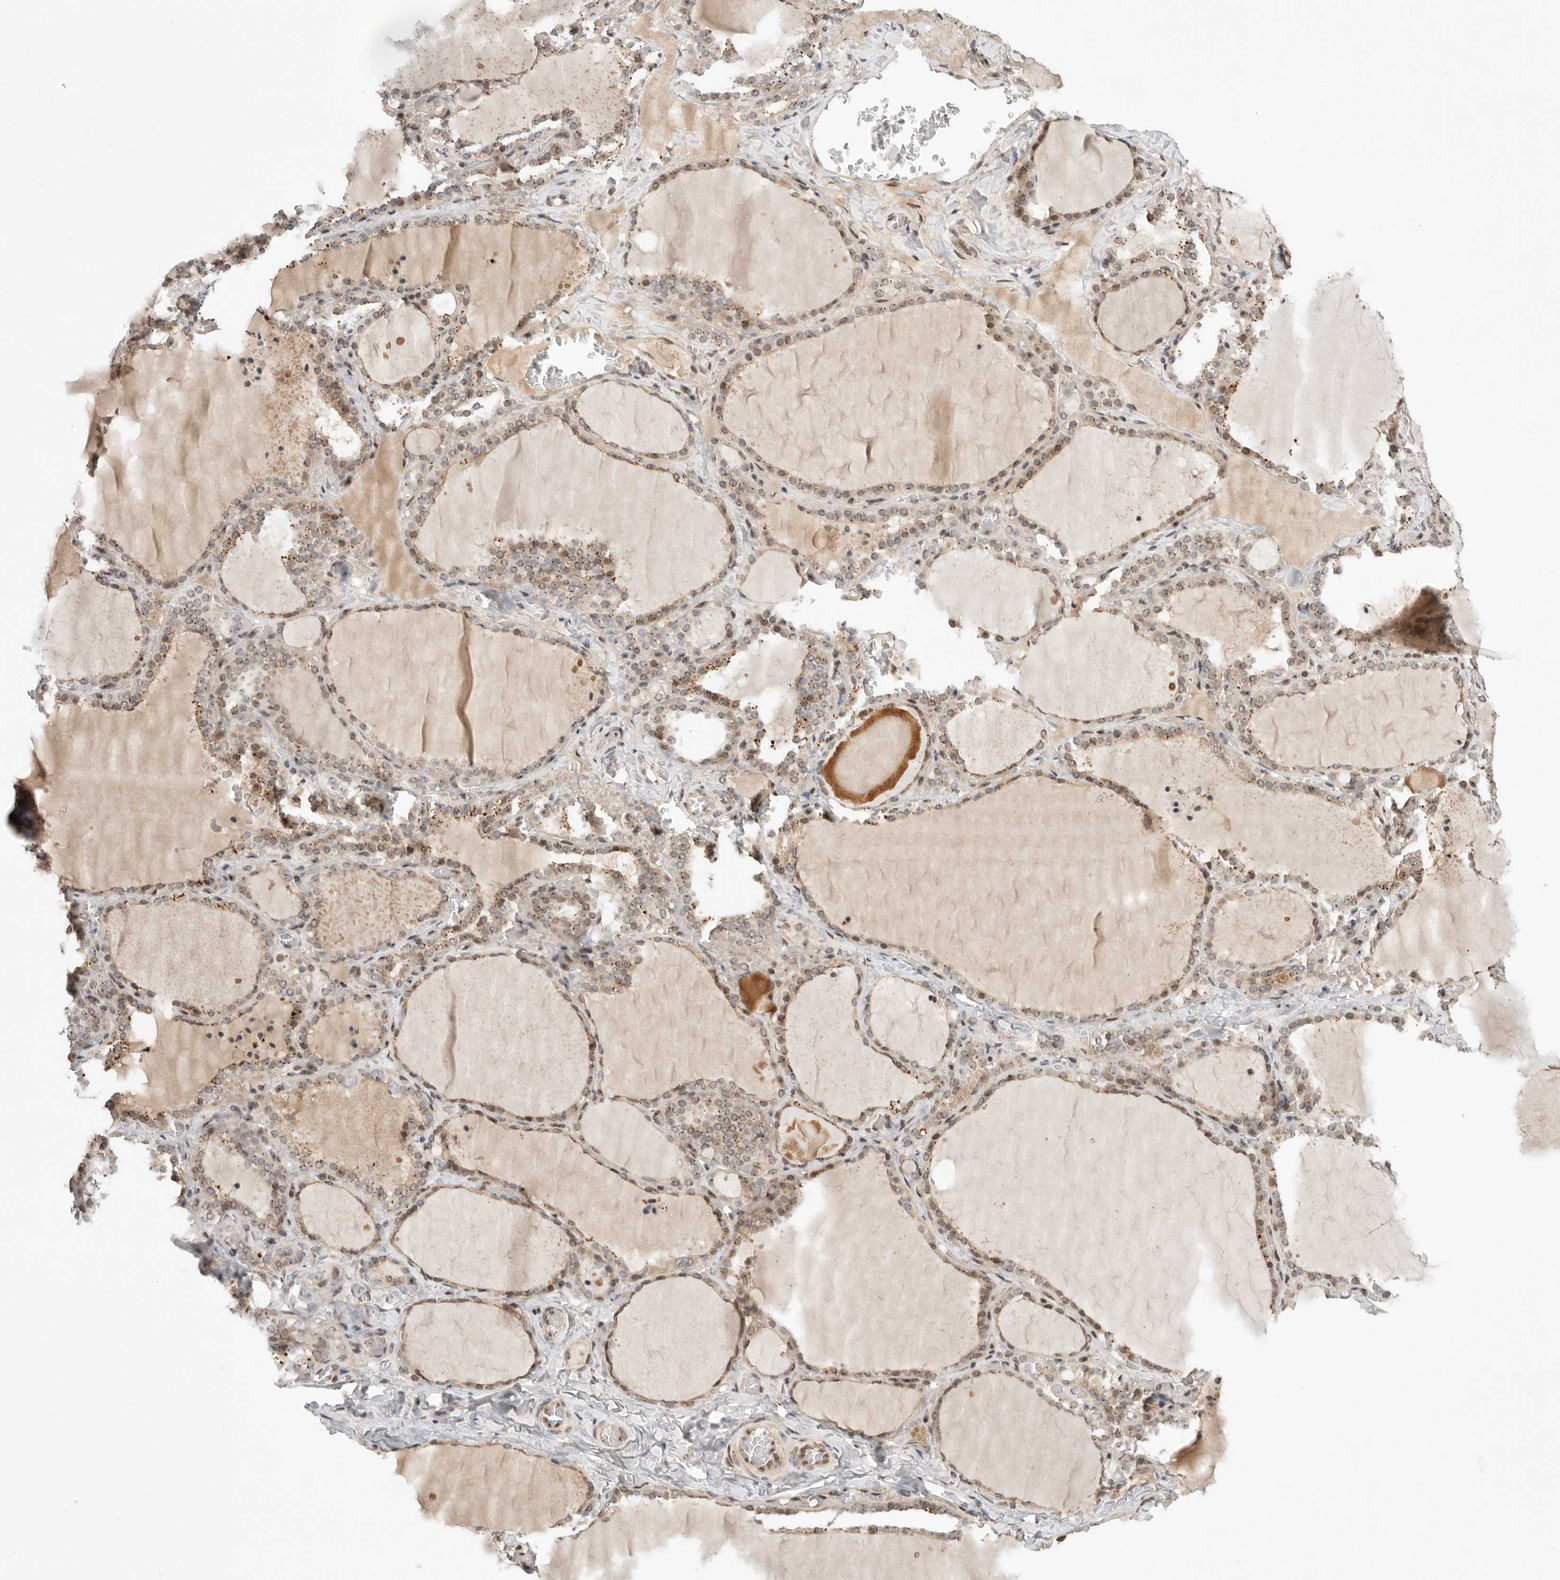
{"staining": {"intensity": "moderate", "quantity": ">75%", "location": "cytoplasmic/membranous,nuclear"}, "tissue": "thyroid gland", "cell_type": "Glandular cells", "image_type": "normal", "snomed": [{"axis": "morphology", "description": "Normal tissue, NOS"}, {"axis": "topography", "description": "Thyroid gland"}], "caption": "IHC staining of unremarkable thyroid gland, which reveals medium levels of moderate cytoplasmic/membranous,nuclear positivity in approximately >75% of glandular cells indicating moderate cytoplasmic/membranous,nuclear protein expression. The staining was performed using DAB (brown) for protein detection and nuclei were counterstained in hematoxylin (blue).", "gene": "LEMD3", "patient": {"sex": "female", "age": 22}}